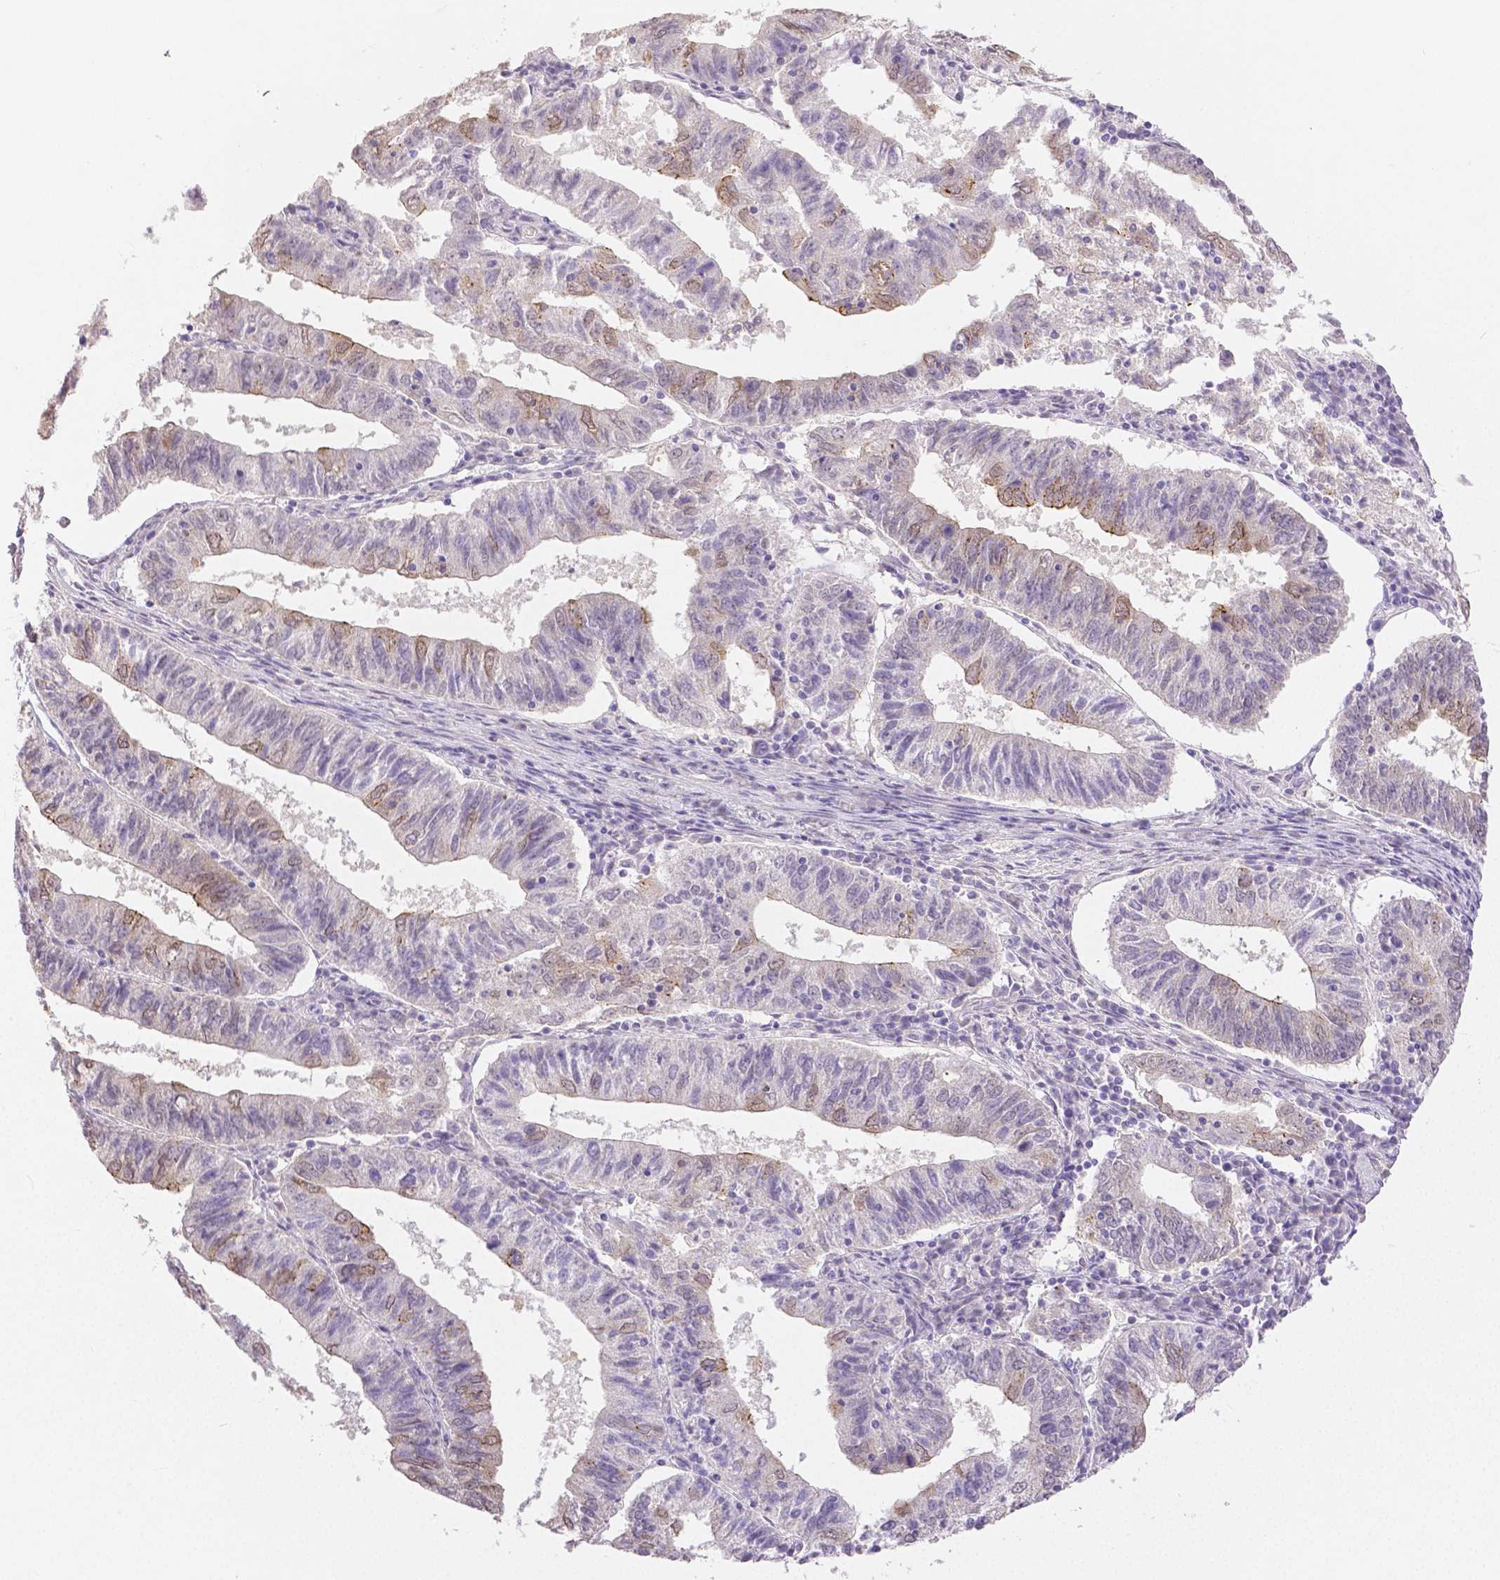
{"staining": {"intensity": "moderate", "quantity": "<25%", "location": "cytoplasmic/membranous"}, "tissue": "endometrial cancer", "cell_type": "Tumor cells", "image_type": "cancer", "snomed": [{"axis": "morphology", "description": "Adenocarcinoma, NOS"}, {"axis": "topography", "description": "Endometrium"}], "caption": "A histopathology image of human endometrial cancer (adenocarcinoma) stained for a protein shows moderate cytoplasmic/membranous brown staining in tumor cells. (DAB IHC, brown staining for protein, blue staining for nuclei).", "gene": "OCLN", "patient": {"sex": "female", "age": 82}}